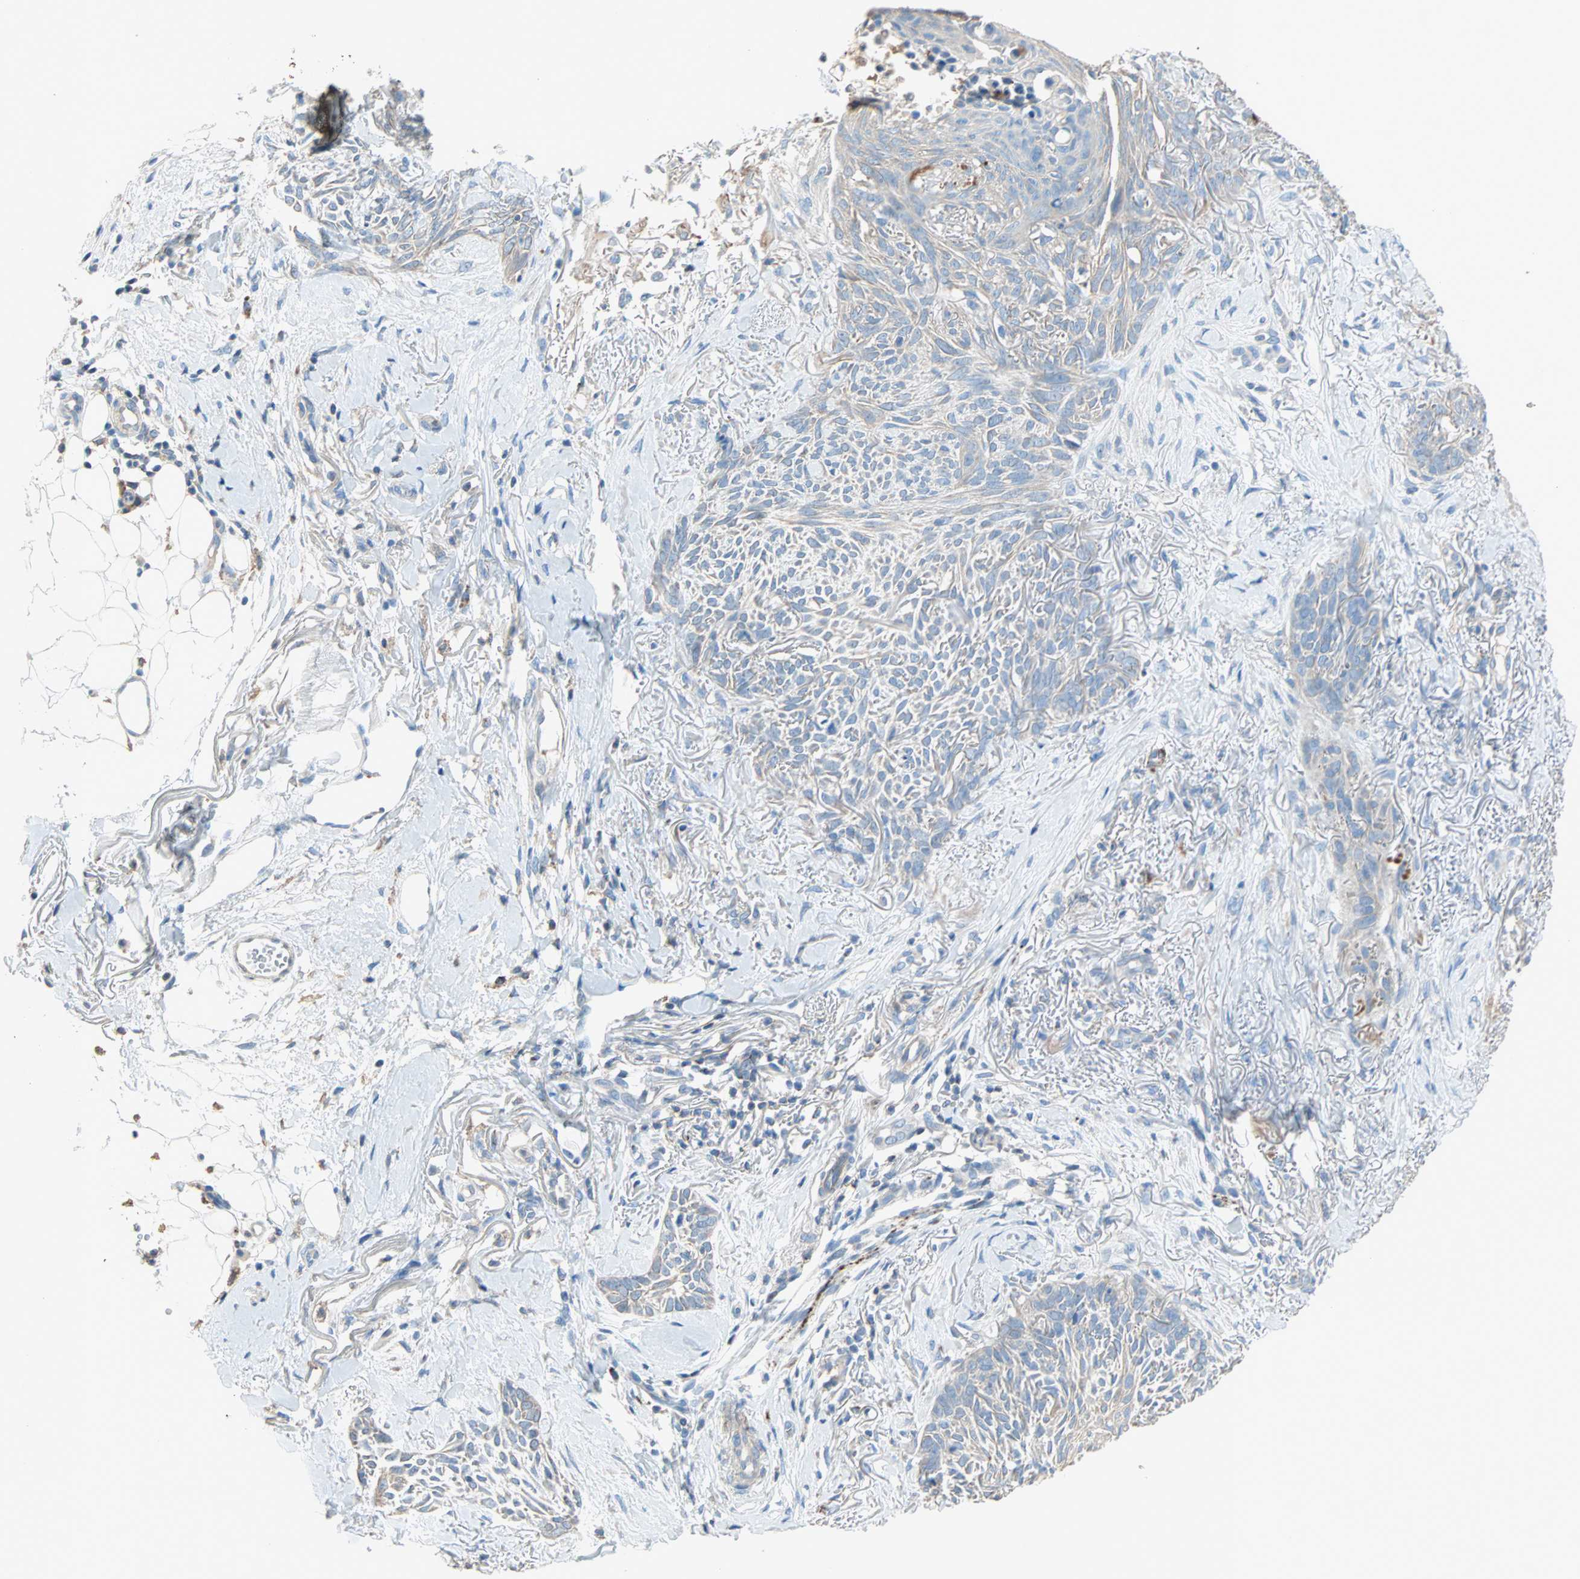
{"staining": {"intensity": "negative", "quantity": "none", "location": "none"}, "tissue": "skin cancer", "cell_type": "Tumor cells", "image_type": "cancer", "snomed": [{"axis": "morphology", "description": "Basal cell carcinoma"}, {"axis": "topography", "description": "Skin"}], "caption": "Immunohistochemistry histopathology image of human basal cell carcinoma (skin) stained for a protein (brown), which demonstrates no expression in tumor cells.", "gene": "ACVRL1", "patient": {"sex": "female", "age": 84}}